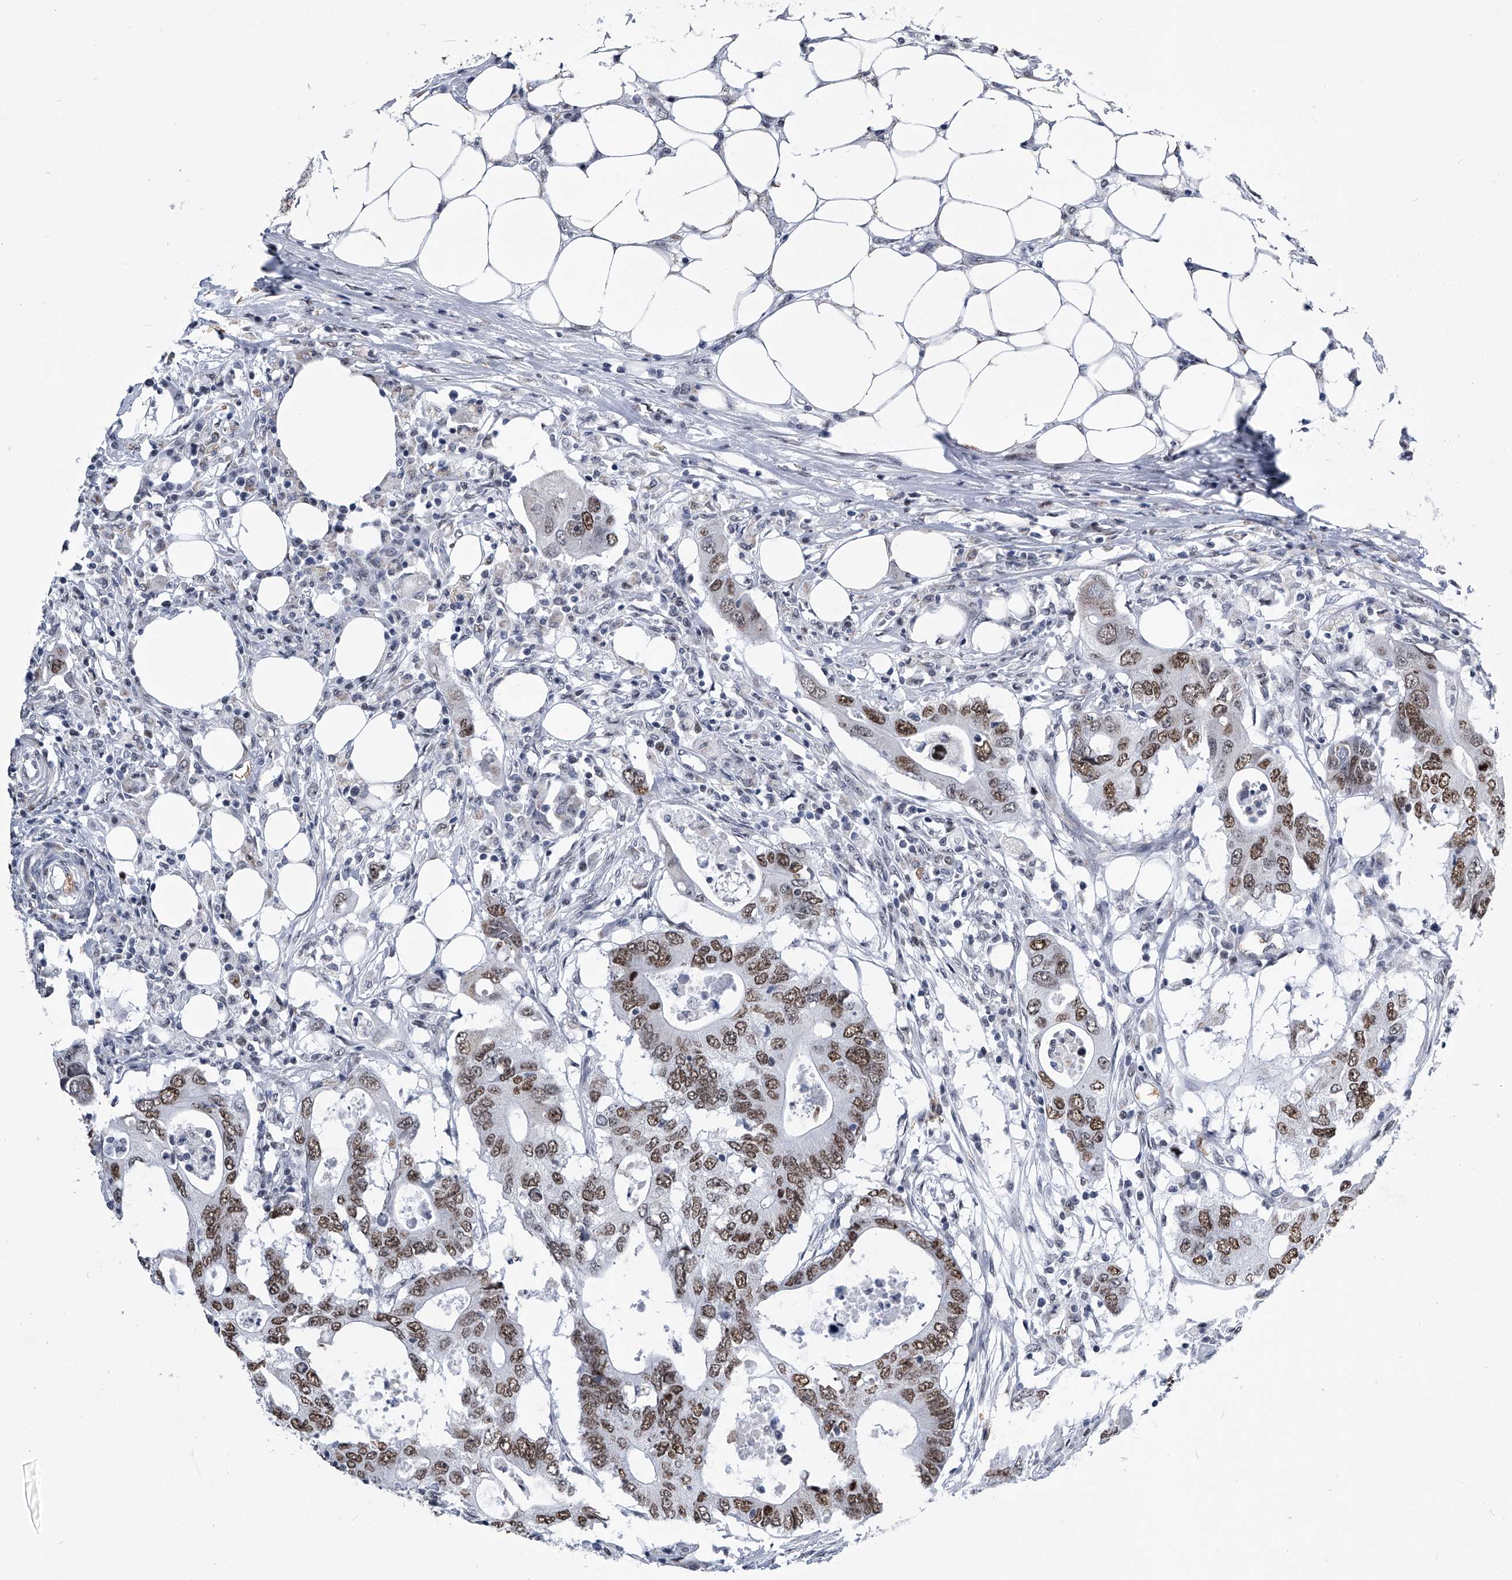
{"staining": {"intensity": "moderate", "quantity": ">75%", "location": "nuclear"}, "tissue": "colorectal cancer", "cell_type": "Tumor cells", "image_type": "cancer", "snomed": [{"axis": "morphology", "description": "Adenocarcinoma, NOS"}, {"axis": "topography", "description": "Colon"}], "caption": "Immunohistochemical staining of human colorectal adenocarcinoma shows medium levels of moderate nuclear protein staining in about >75% of tumor cells.", "gene": "SIM2", "patient": {"sex": "male", "age": 71}}